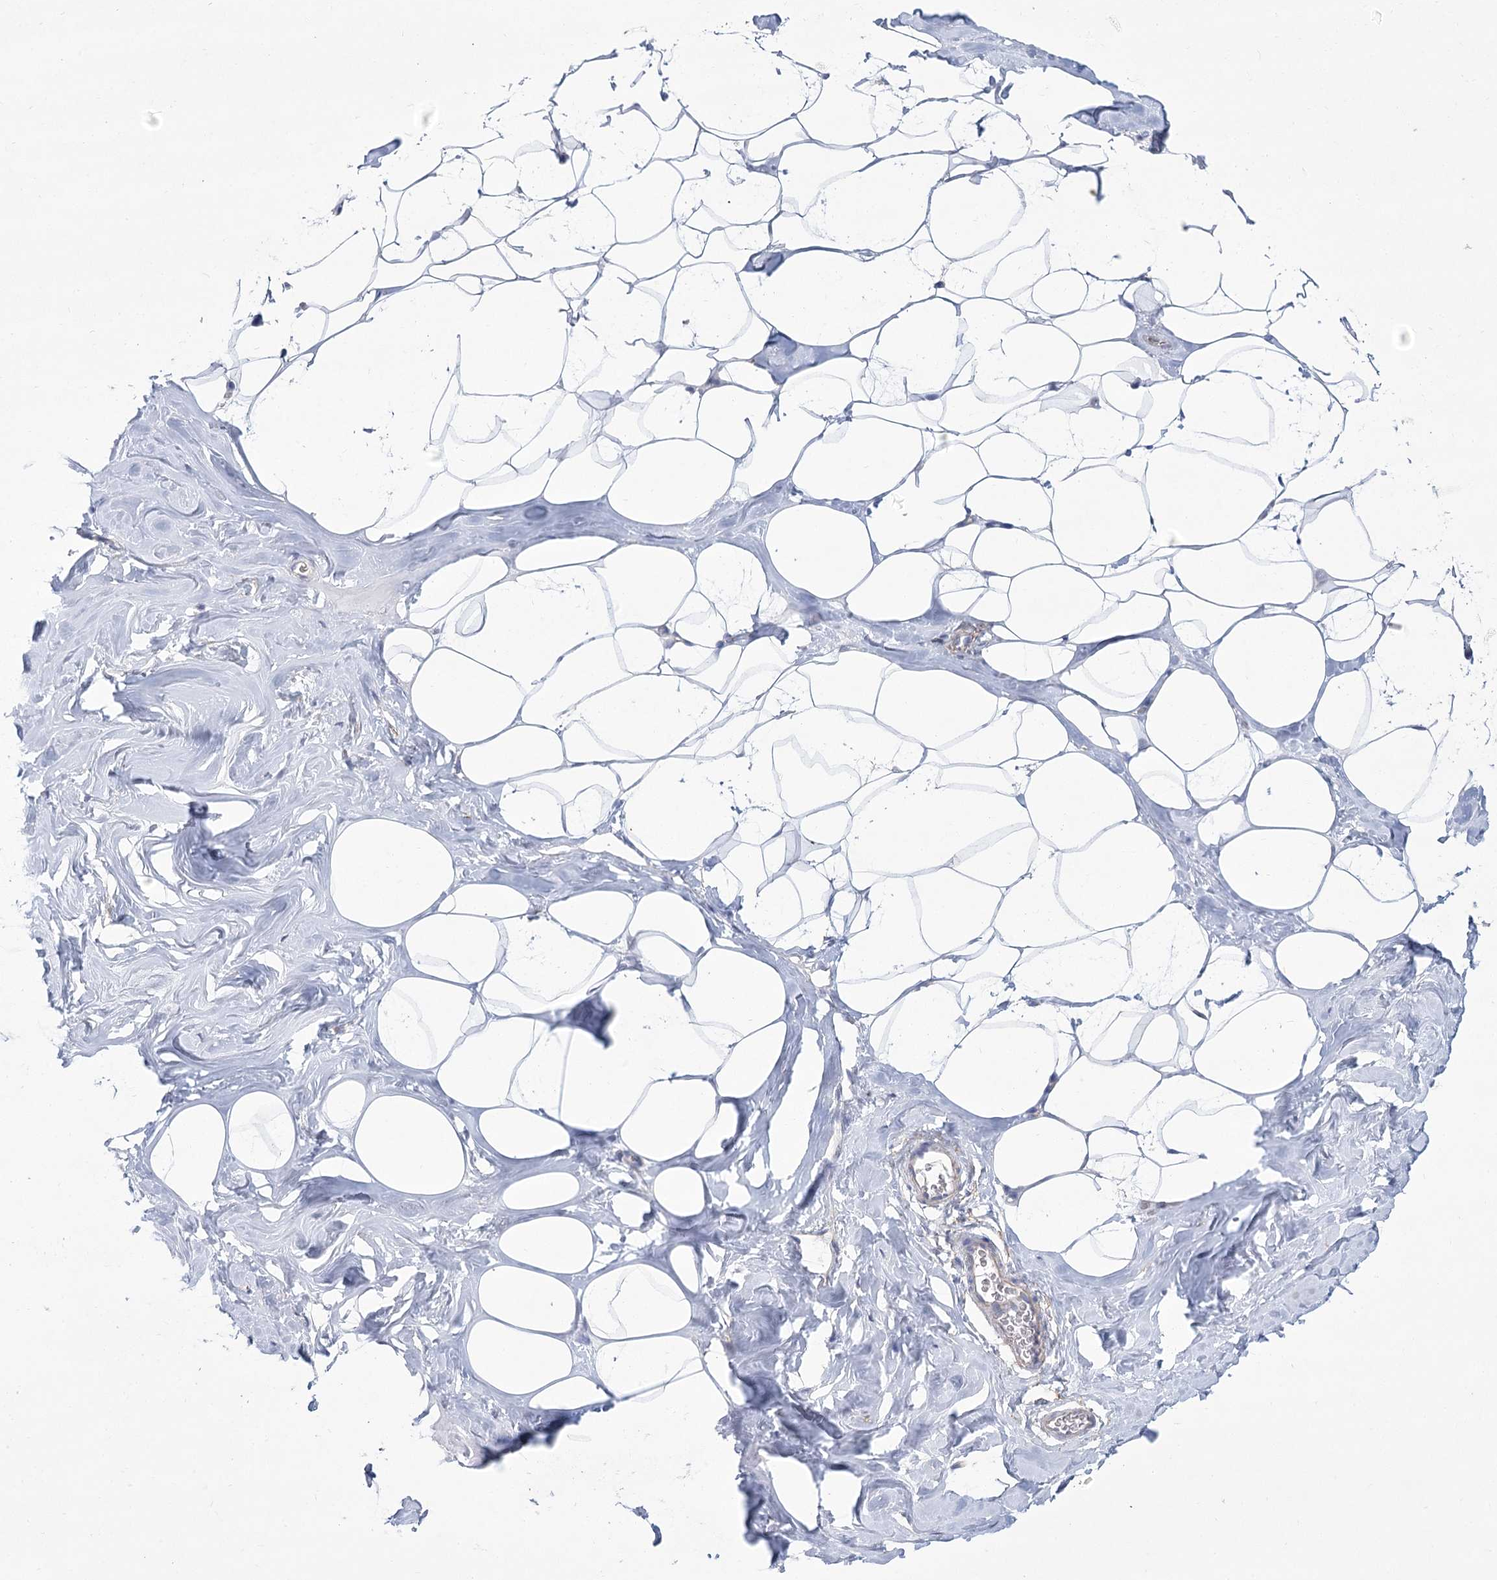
{"staining": {"intensity": "negative", "quantity": "none", "location": "none"}, "tissue": "adipose tissue", "cell_type": "Adipocytes", "image_type": "normal", "snomed": [{"axis": "morphology", "description": "Normal tissue, NOS"}, {"axis": "morphology", "description": "Fibrosis, NOS"}, {"axis": "topography", "description": "Breast"}, {"axis": "topography", "description": "Adipose tissue"}], "caption": "An immunohistochemistry (IHC) photomicrograph of benign adipose tissue is shown. There is no staining in adipocytes of adipose tissue.", "gene": "SNX7", "patient": {"sex": "female", "age": 39}}